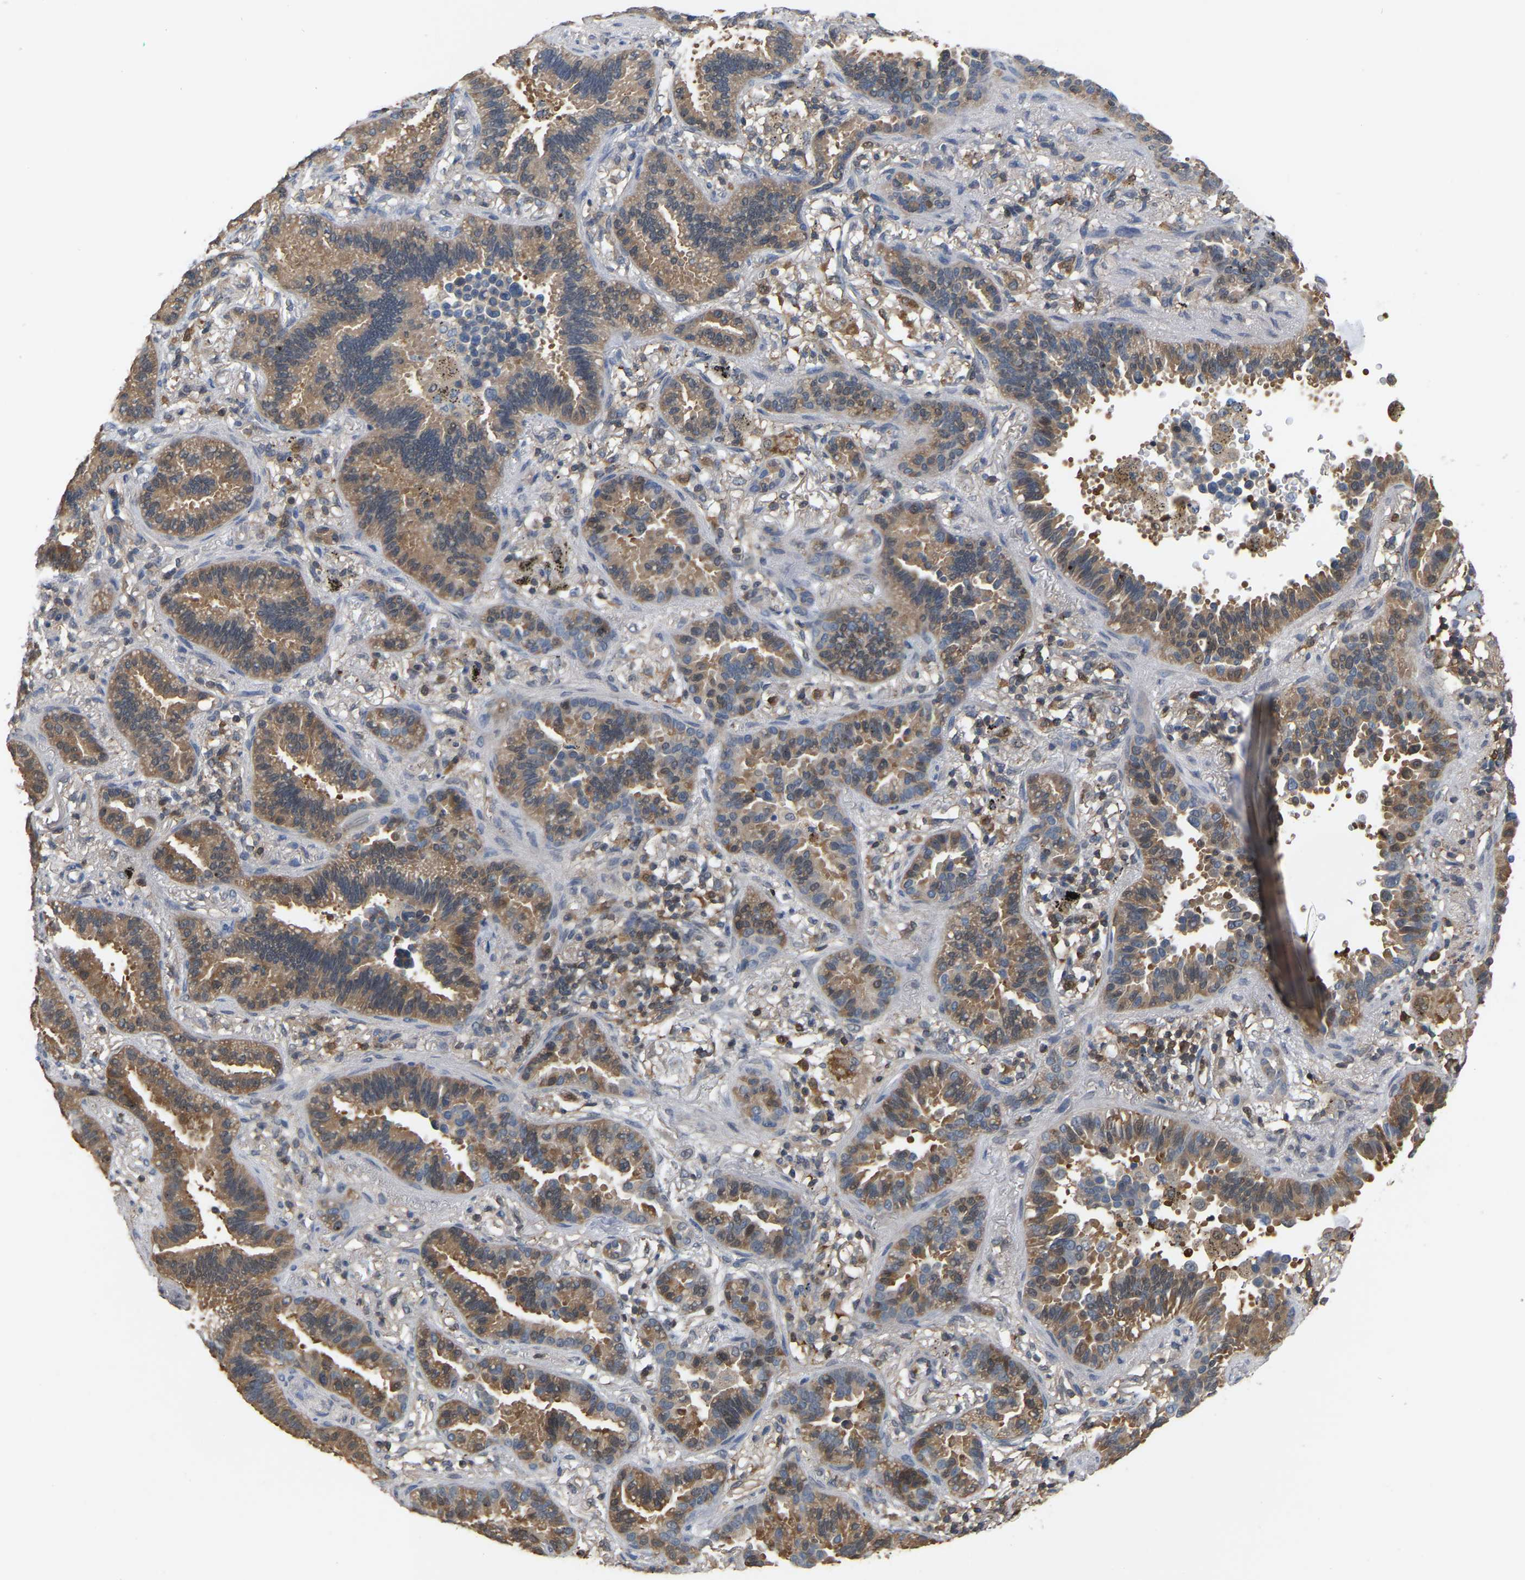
{"staining": {"intensity": "moderate", "quantity": "25%-75%", "location": "cytoplasmic/membranous"}, "tissue": "lung cancer", "cell_type": "Tumor cells", "image_type": "cancer", "snomed": [{"axis": "morphology", "description": "Normal tissue, NOS"}, {"axis": "morphology", "description": "Adenocarcinoma, NOS"}, {"axis": "topography", "description": "Lung"}], "caption": "Immunohistochemical staining of human adenocarcinoma (lung) displays medium levels of moderate cytoplasmic/membranous protein positivity in about 25%-75% of tumor cells.", "gene": "MTPN", "patient": {"sex": "male", "age": 59}}